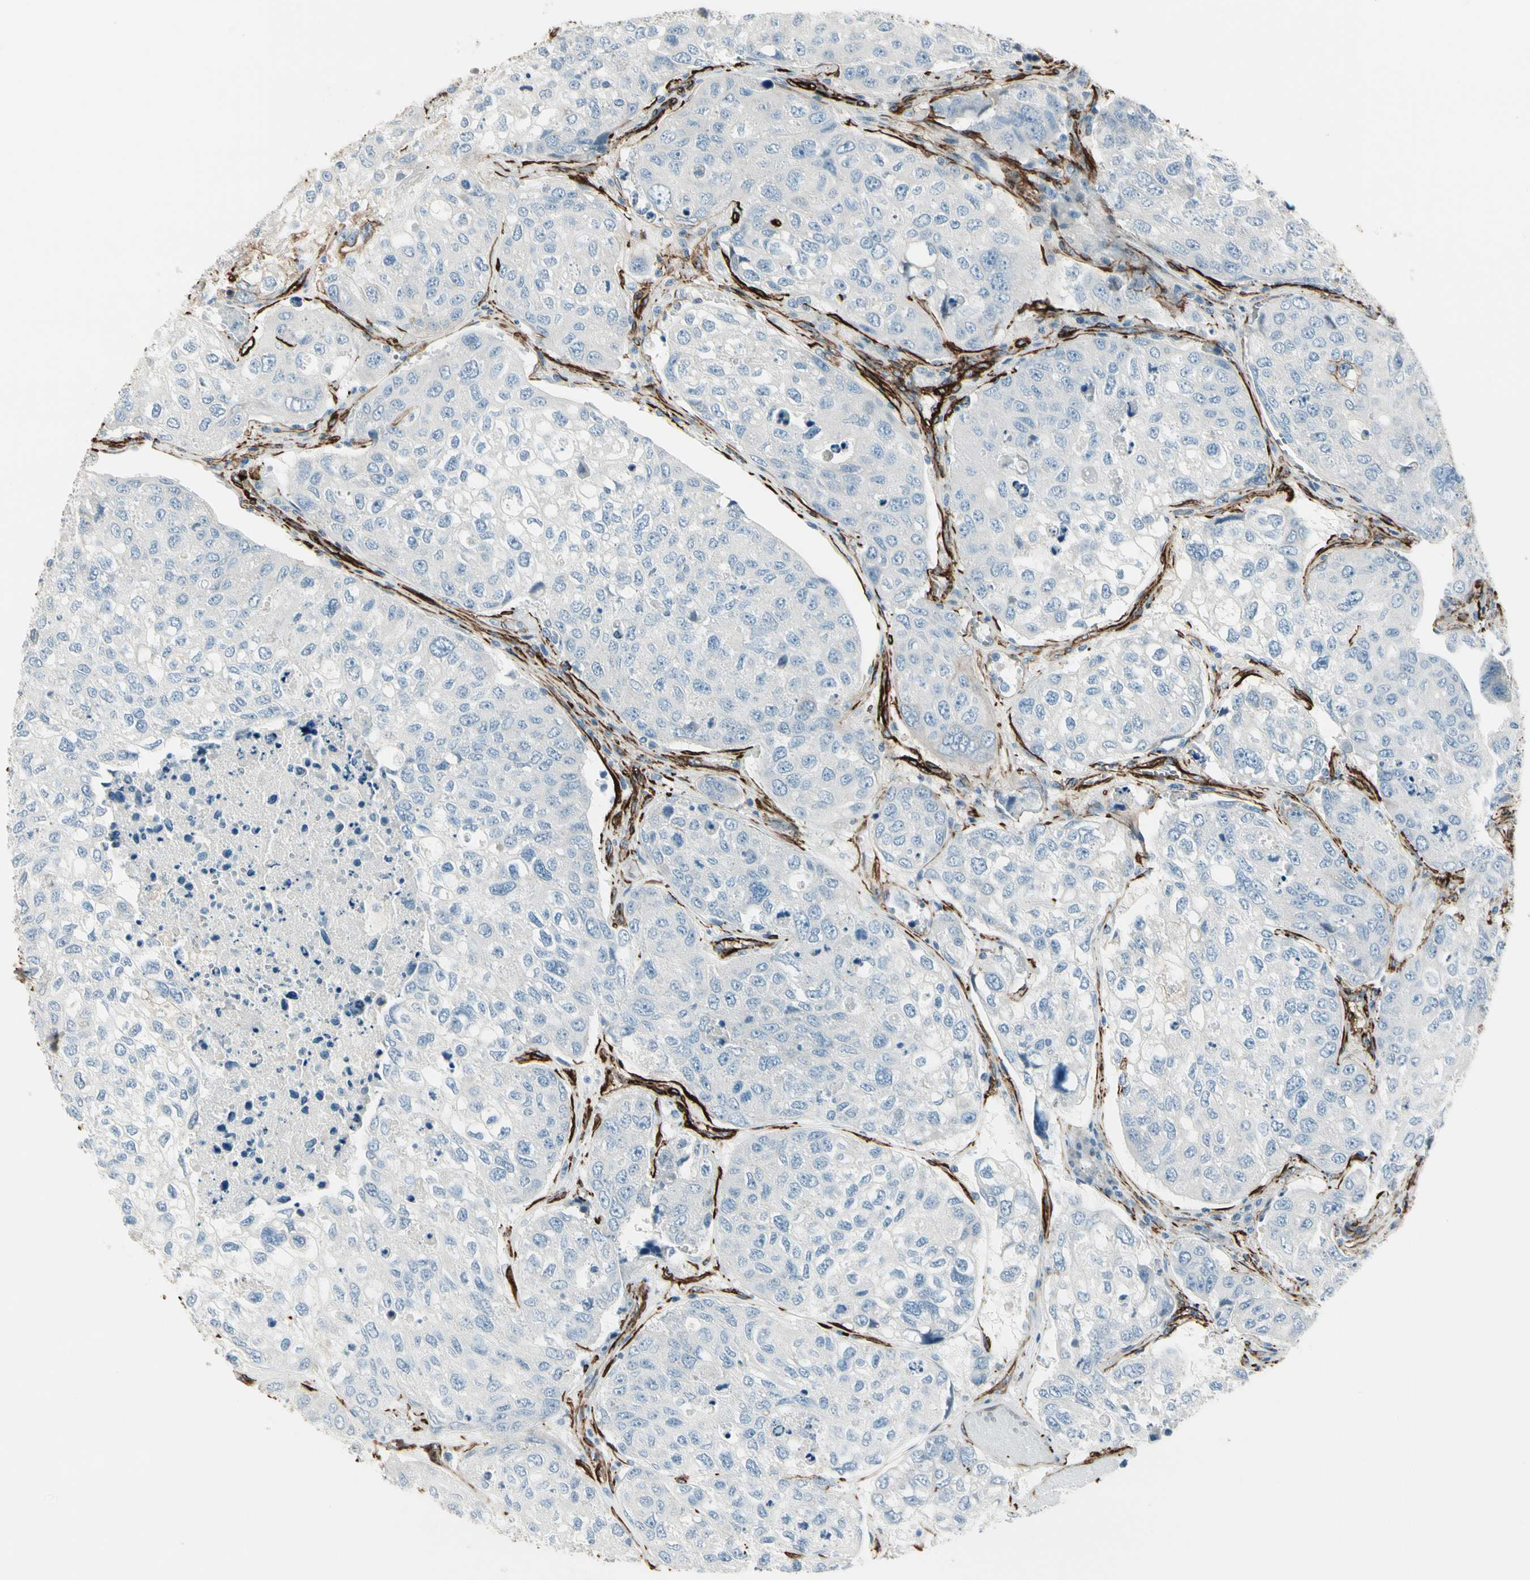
{"staining": {"intensity": "negative", "quantity": "none", "location": "none"}, "tissue": "urothelial cancer", "cell_type": "Tumor cells", "image_type": "cancer", "snomed": [{"axis": "morphology", "description": "Urothelial carcinoma, High grade"}, {"axis": "topography", "description": "Lymph node"}, {"axis": "topography", "description": "Urinary bladder"}], "caption": "Immunohistochemistry image of human urothelial carcinoma (high-grade) stained for a protein (brown), which displays no expression in tumor cells. The staining was performed using DAB (3,3'-diaminobenzidine) to visualize the protein expression in brown, while the nuclei were stained in blue with hematoxylin (Magnification: 20x).", "gene": "CALD1", "patient": {"sex": "male", "age": 51}}